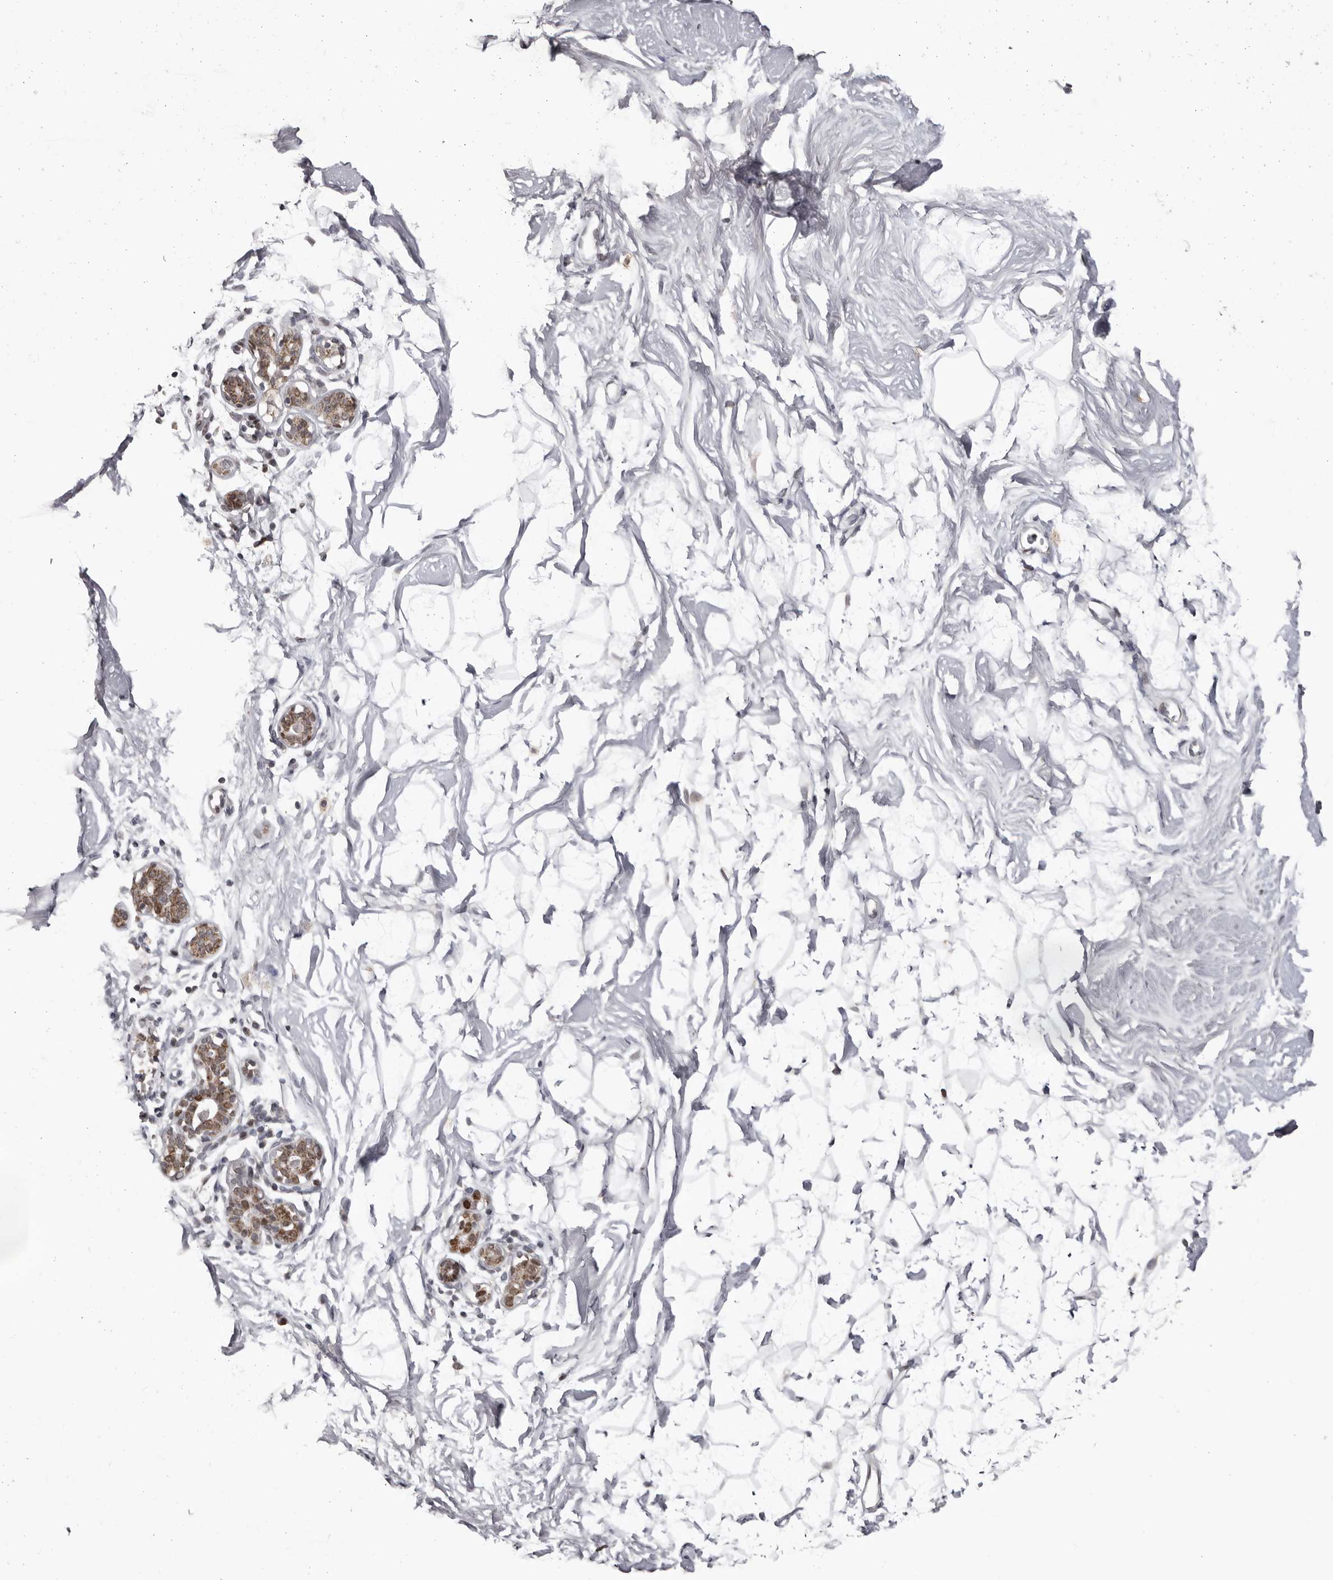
{"staining": {"intensity": "weak", "quantity": "25%-75%", "location": "nuclear"}, "tissue": "breast", "cell_type": "Adipocytes", "image_type": "normal", "snomed": [{"axis": "morphology", "description": "Normal tissue, NOS"}, {"axis": "topography", "description": "Breast"}], "caption": "Brown immunohistochemical staining in normal human breast displays weak nuclear positivity in approximately 25%-75% of adipocytes. (brown staining indicates protein expression, while blue staining denotes nuclei).", "gene": "C17orf99", "patient": {"sex": "female", "age": 26}}